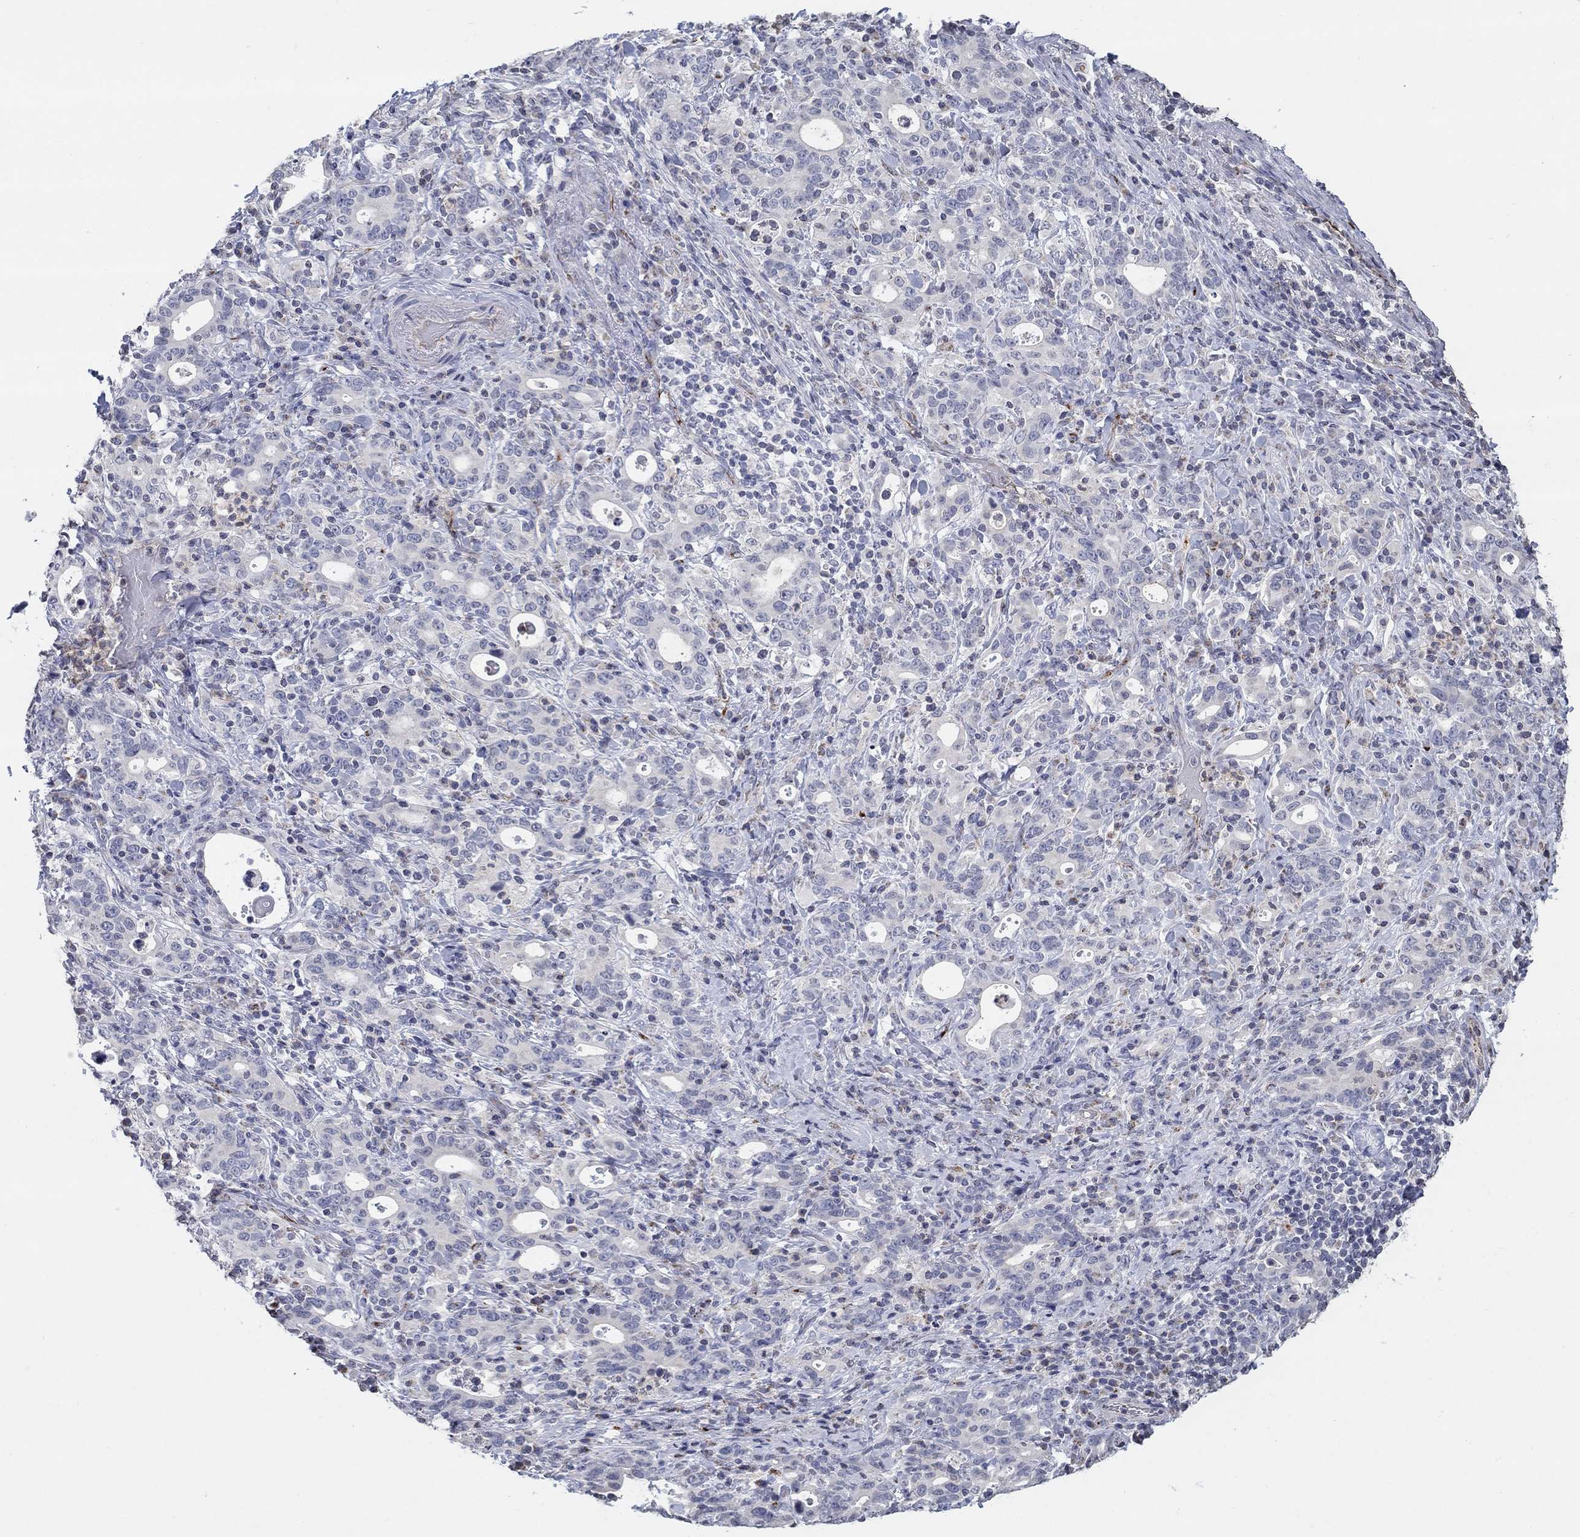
{"staining": {"intensity": "negative", "quantity": "none", "location": "none"}, "tissue": "stomach cancer", "cell_type": "Tumor cells", "image_type": "cancer", "snomed": [{"axis": "morphology", "description": "Adenocarcinoma, NOS"}, {"axis": "topography", "description": "Stomach"}], "caption": "A micrograph of human adenocarcinoma (stomach) is negative for staining in tumor cells.", "gene": "TINAG", "patient": {"sex": "male", "age": 79}}